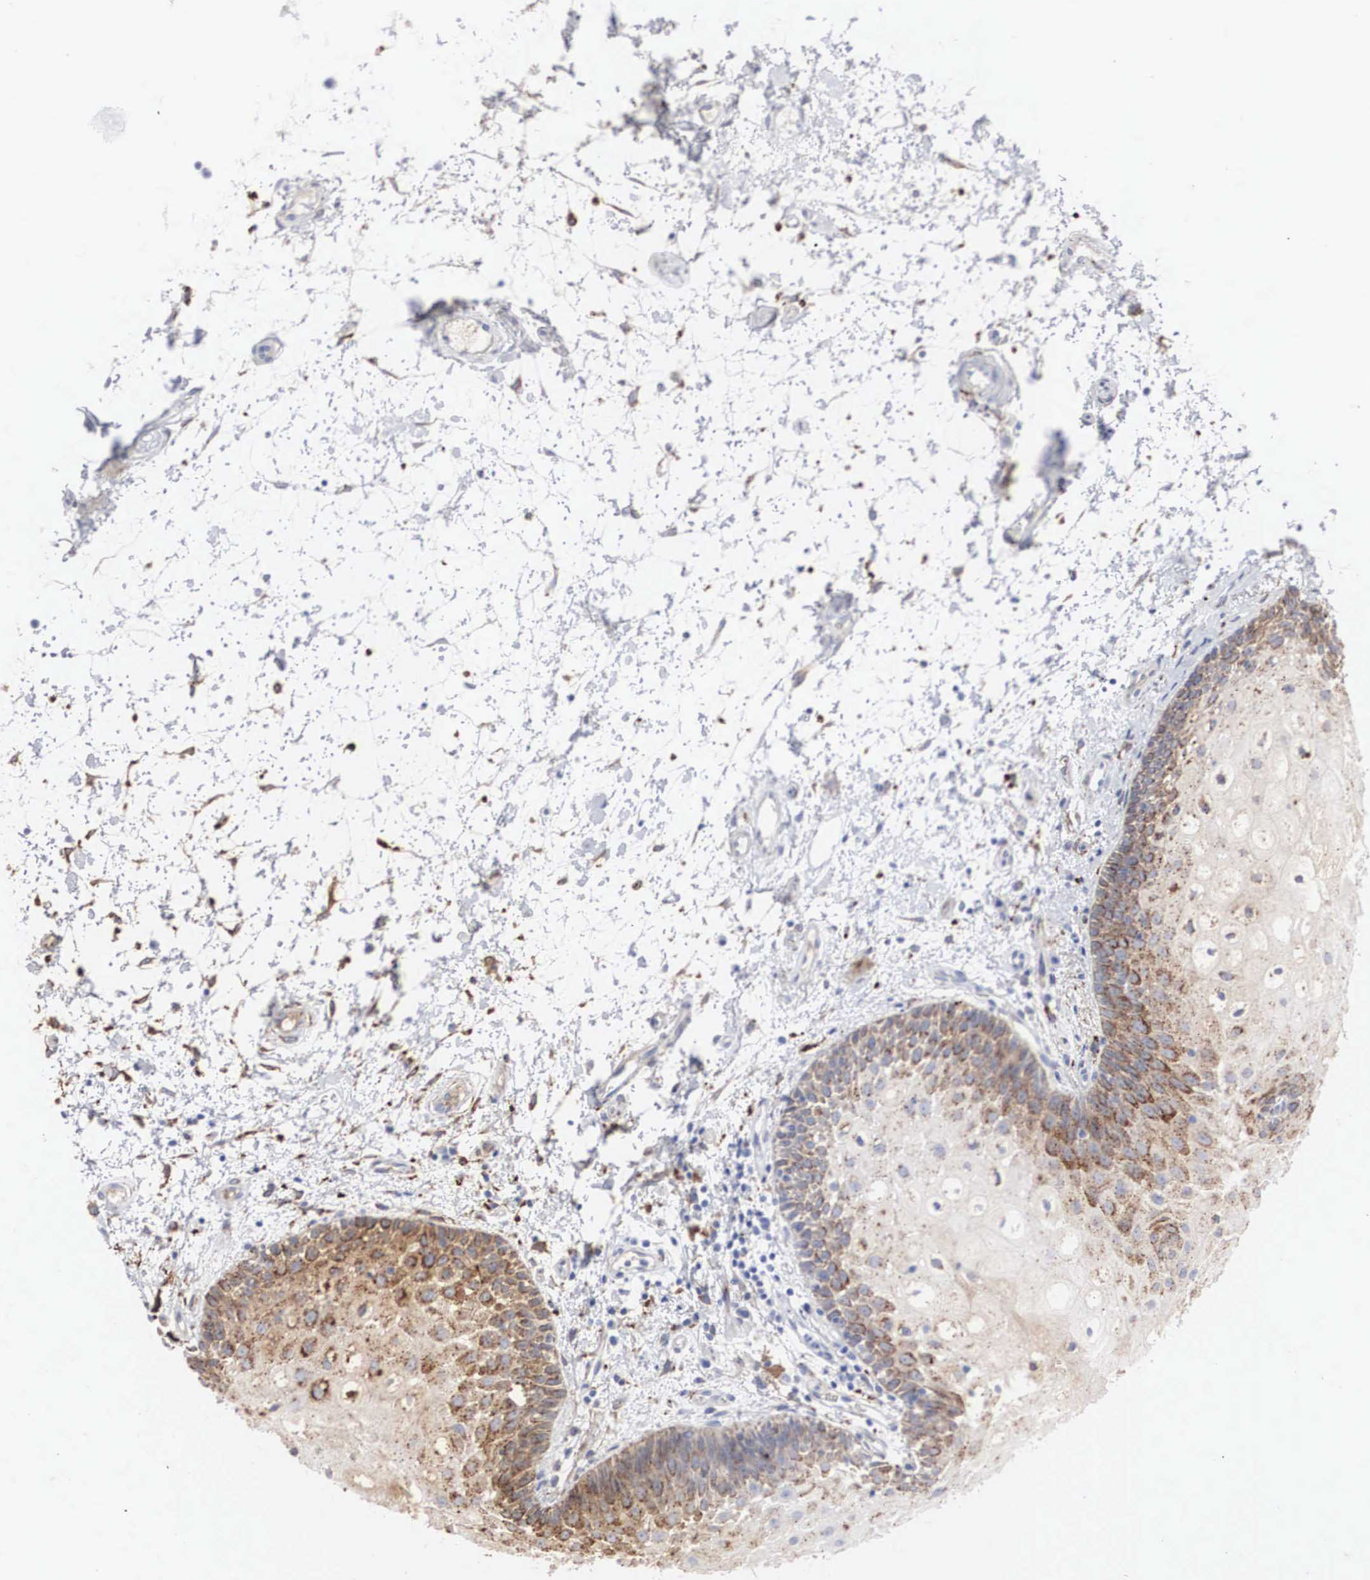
{"staining": {"intensity": "moderate", "quantity": ">75%", "location": "cytoplasmic/membranous"}, "tissue": "oral mucosa", "cell_type": "Squamous epithelial cells", "image_type": "normal", "snomed": [{"axis": "morphology", "description": "Normal tissue, NOS"}, {"axis": "topography", "description": "Oral tissue"}], "caption": "A micrograph of human oral mucosa stained for a protein exhibits moderate cytoplasmic/membranous brown staining in squamous epithelial cells. (DAB (3,3'-diaminobenzidine) IHC with brightfield microscopy, high magnification).", "gene": "LGALS3BP", "patient": {"sex": "female", "age": 79}}